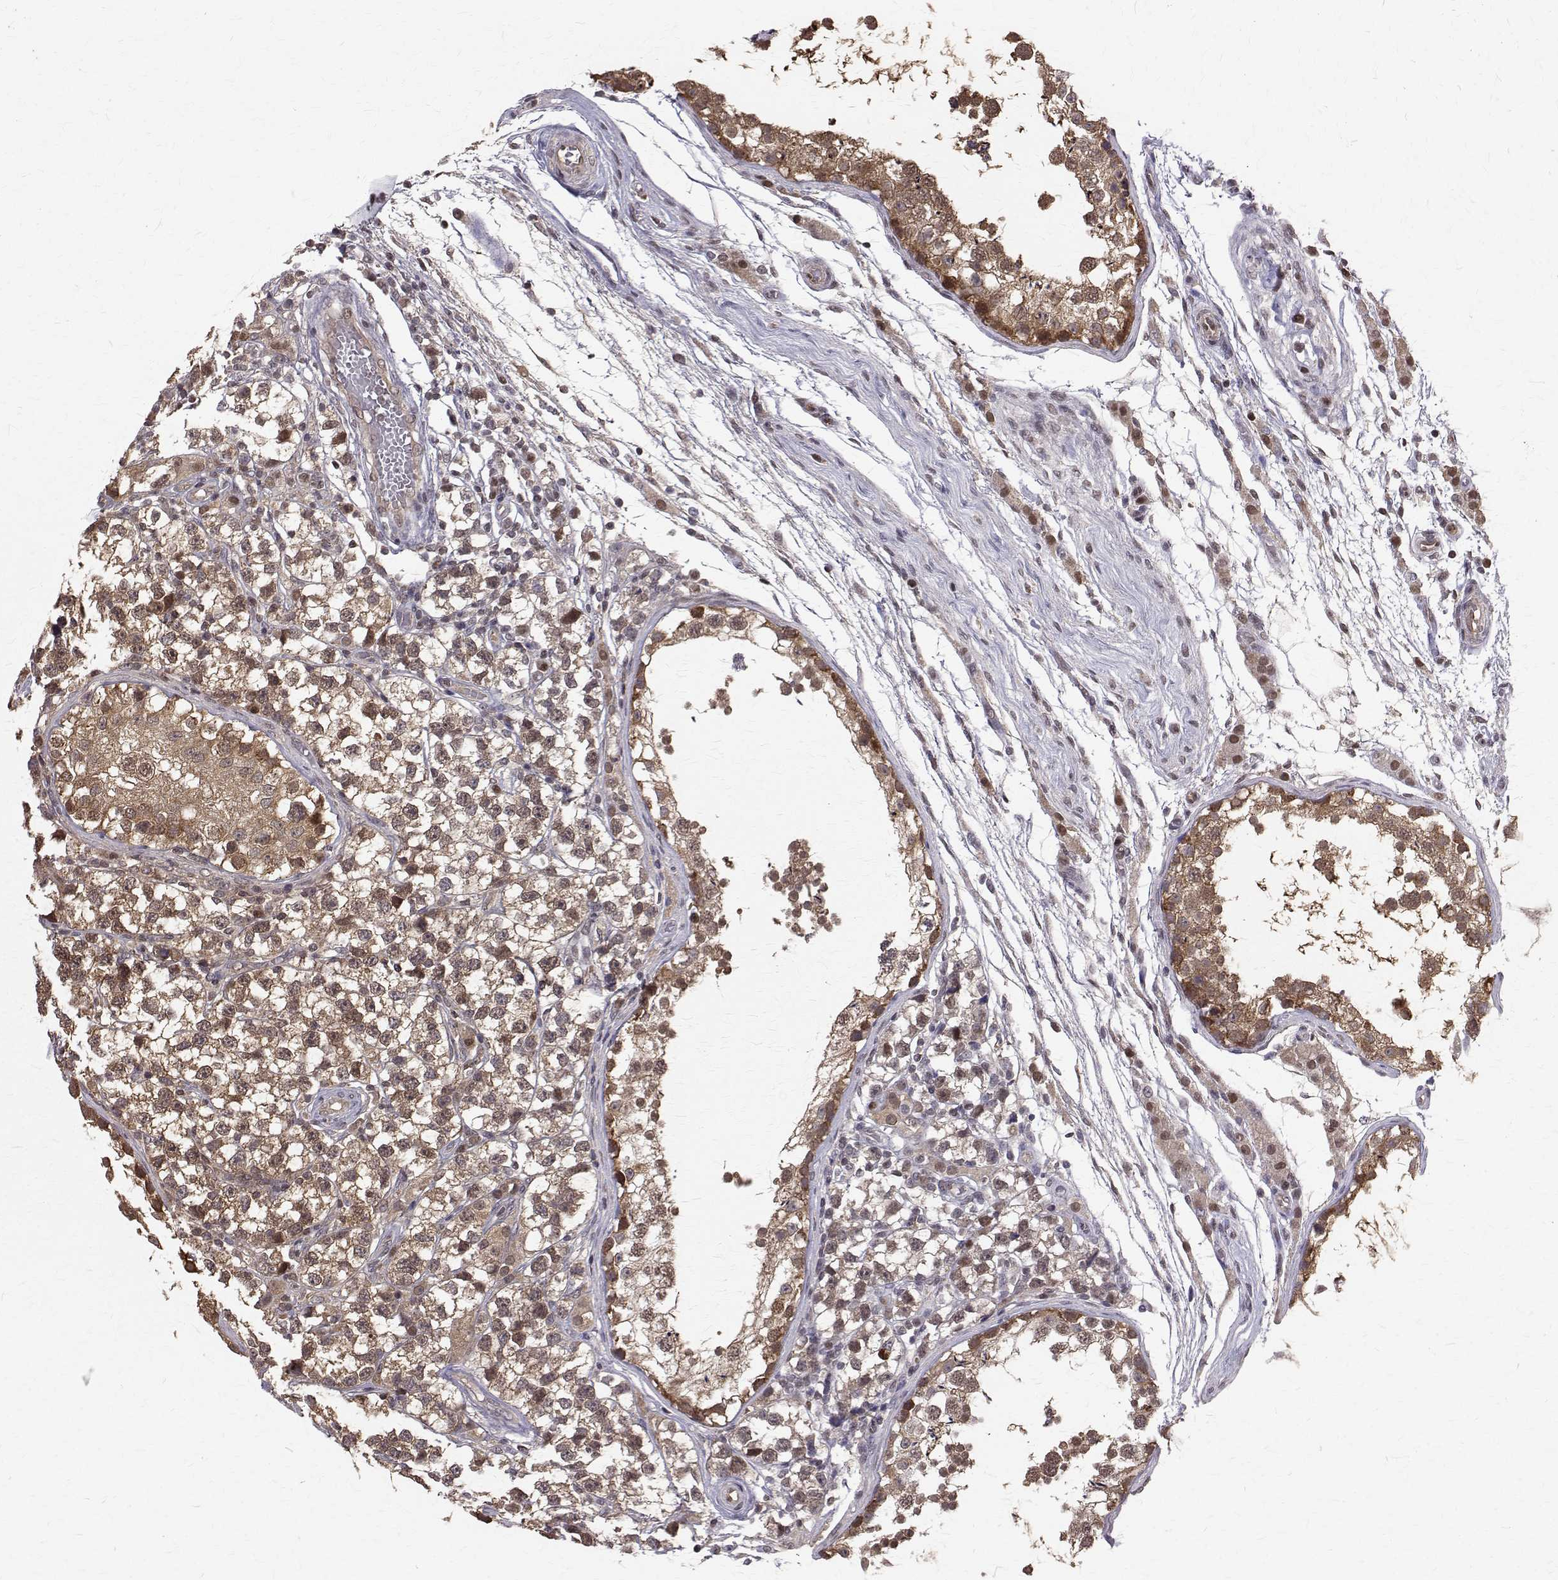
{"staining": {"intensity": "moderate", "quantity": ">75%", "location": "cytoplasmic/membranous,nuclear"}, "tissue": "testis", "cell_type": "Cells in seminiferous ducts", "image_type": "normal", "snomed": [{"axis": "morphology", "description": "Normal tissue, NOS"}, {"axis": "morphology", "description": "Seminoma, NOS"}, {"axis": "topography", "description": "Testis"}], "caption": "Unremarkable testis exhibits moderate cytoplasmic/membranous,nuclear expression in about >75% of cells in seminiferous ducts, visualized by immunohistochemistry. Using DAB (3,3'-diaminobenzidine) (brown) and hematoxylin (blue) stains, captured at high magnification using brightfield microscopy.", "gene": "NIF3L1", "patient": {"sex": "male", "age": 29}}